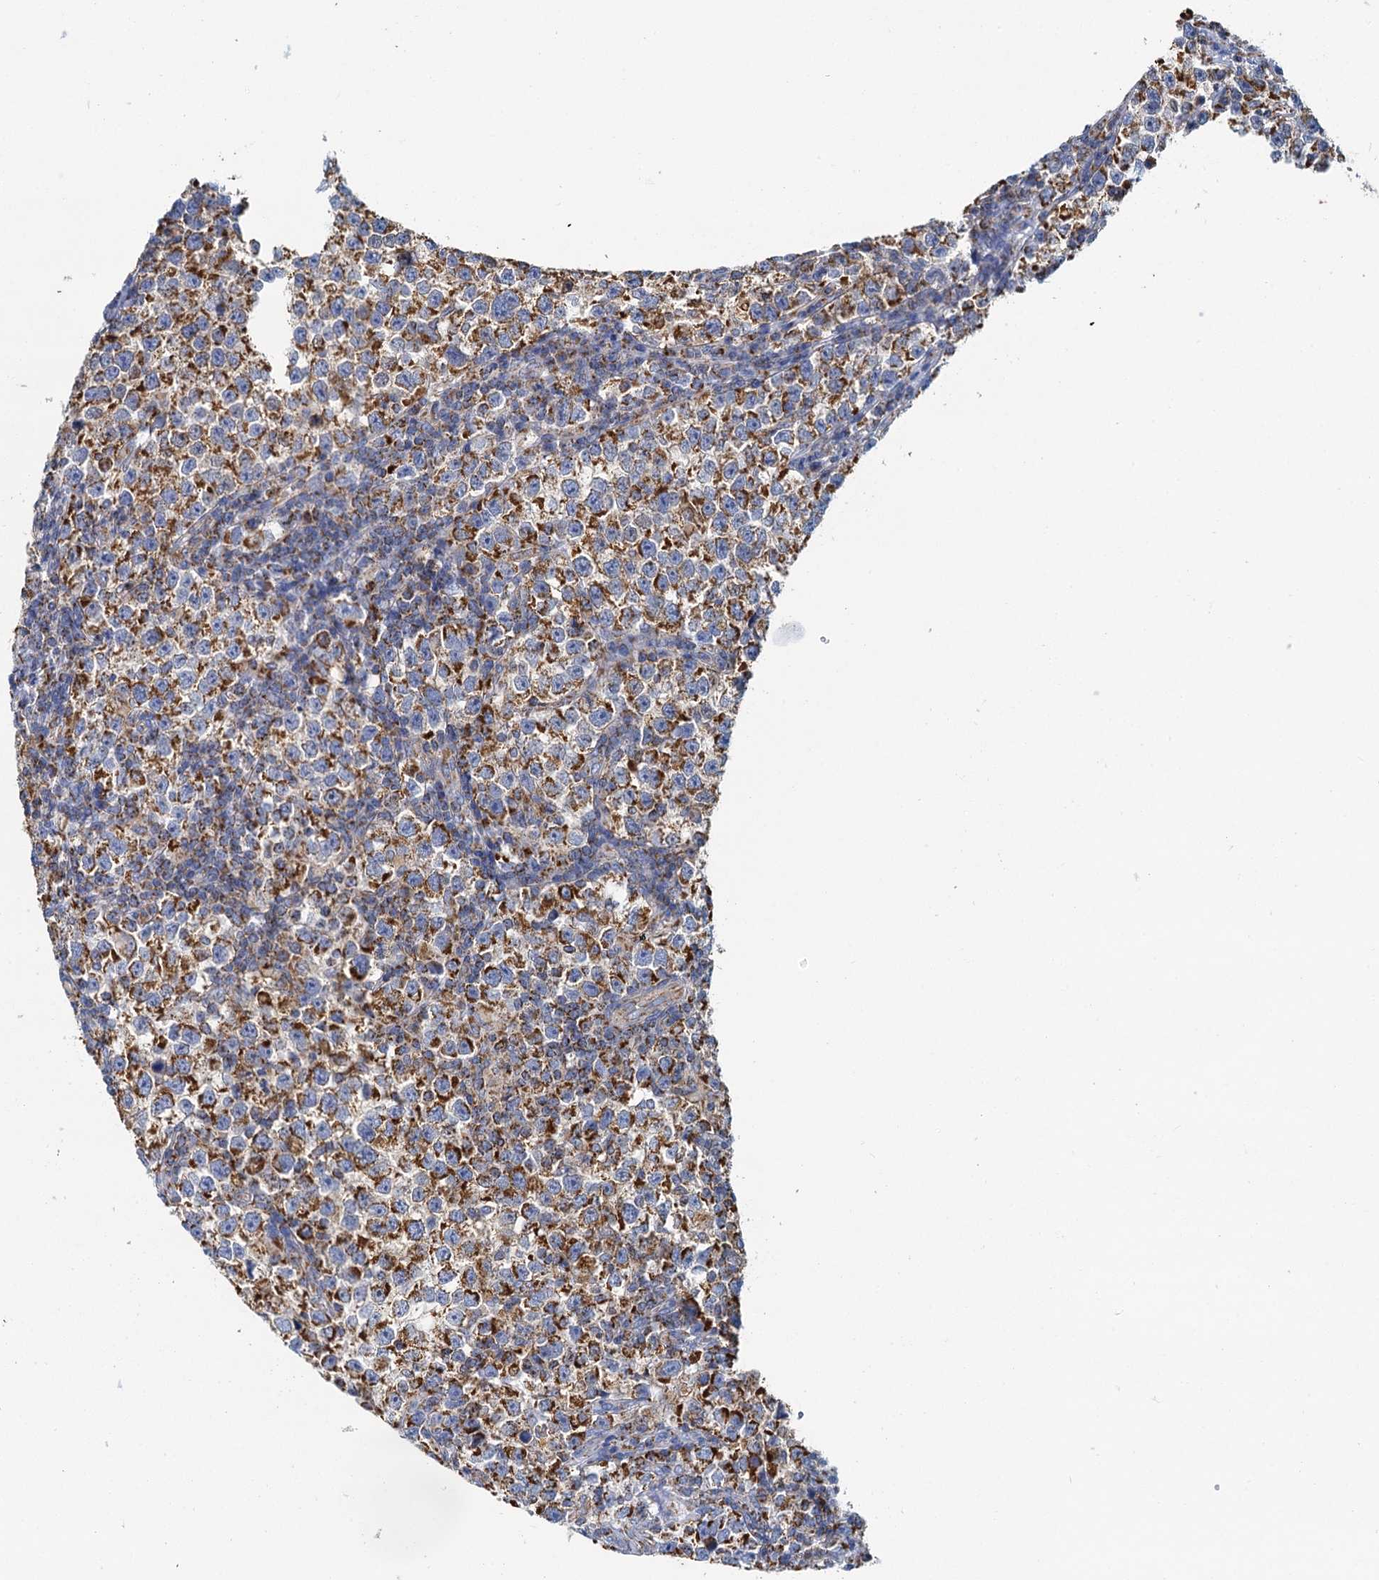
{"staining": {"intensity": "moderate", "quantity": "25%-75%", "location": "cytoplasmic/membranous"}, "tissue": "testis cancer", "cell_type": "Tumor cells", "image_type": "cancer", "snomed": [{"axis": "morphology", "description": "Normal tissue, NOS"}, {"axis": "morphology", "description": "Seminoma, NOS"}, {"axis": "topography", "description": "Testis"}], "caption": "Human seminoma (testis) stained with a protein marker displays moderate staining in tumor cells.", "gene": "CCP110", "patient": {"sex": "male", "age": 43}}